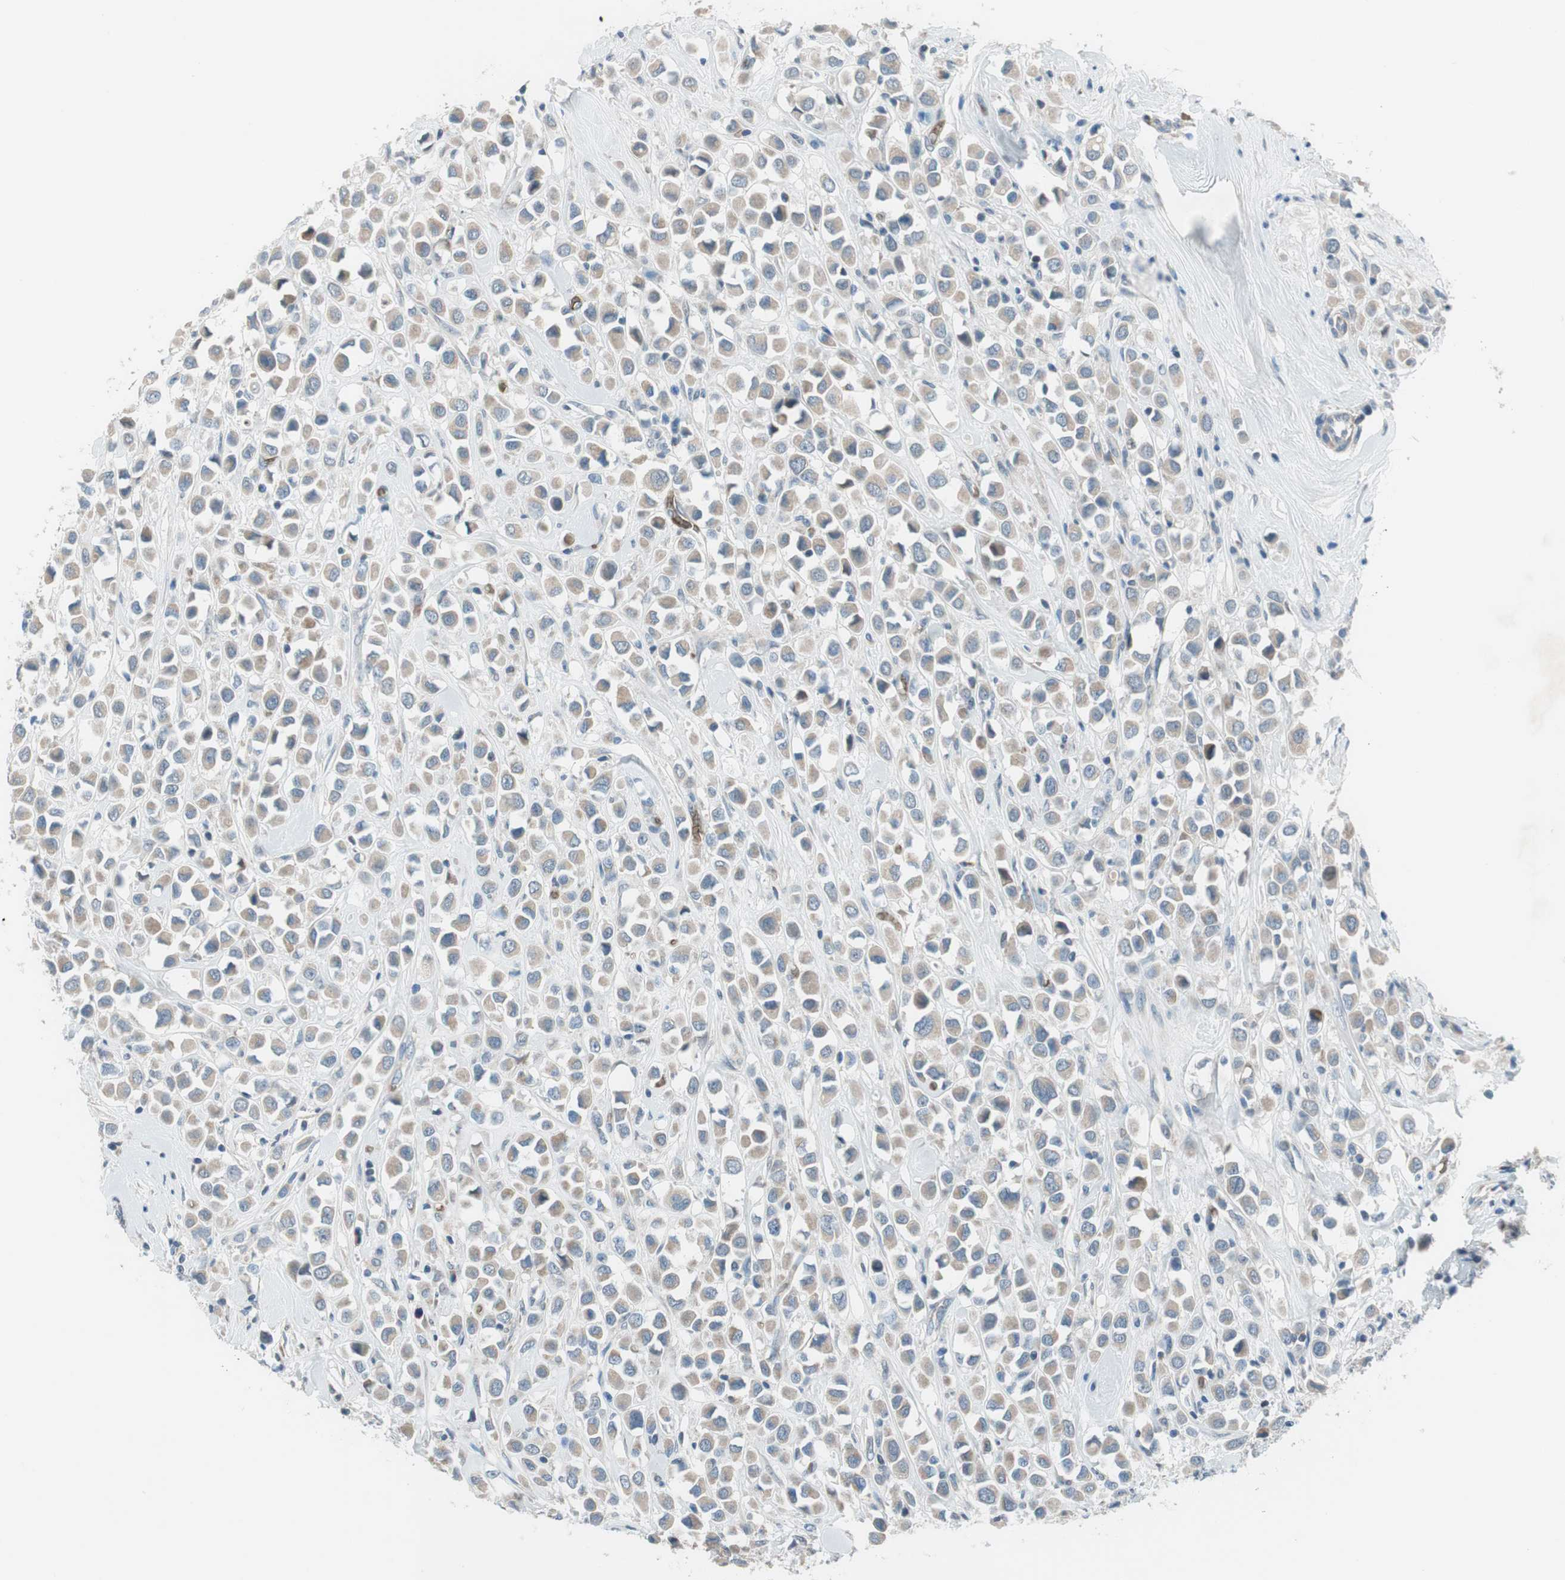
{"staining": {"intensity": "weak", "quantity": ">75%", "location": "cytoplasmic/membranous"}, "tissue": "breast cancer", "cell_type": "Tumor cells", "image_type": "cancer", "snomed": [{"axis": "morphology", "description": "Duct carcinoma"}, {"axis": "topography", "description": "Breast"}], "caption": "Tumor cells reveal low levels of weak cytoplasmic/membranous expression in about >75% of cells in breast infiltrating ductal carcinoma.", "gene": "GYPC", "patient": {"sex": "female", "age": 61}}